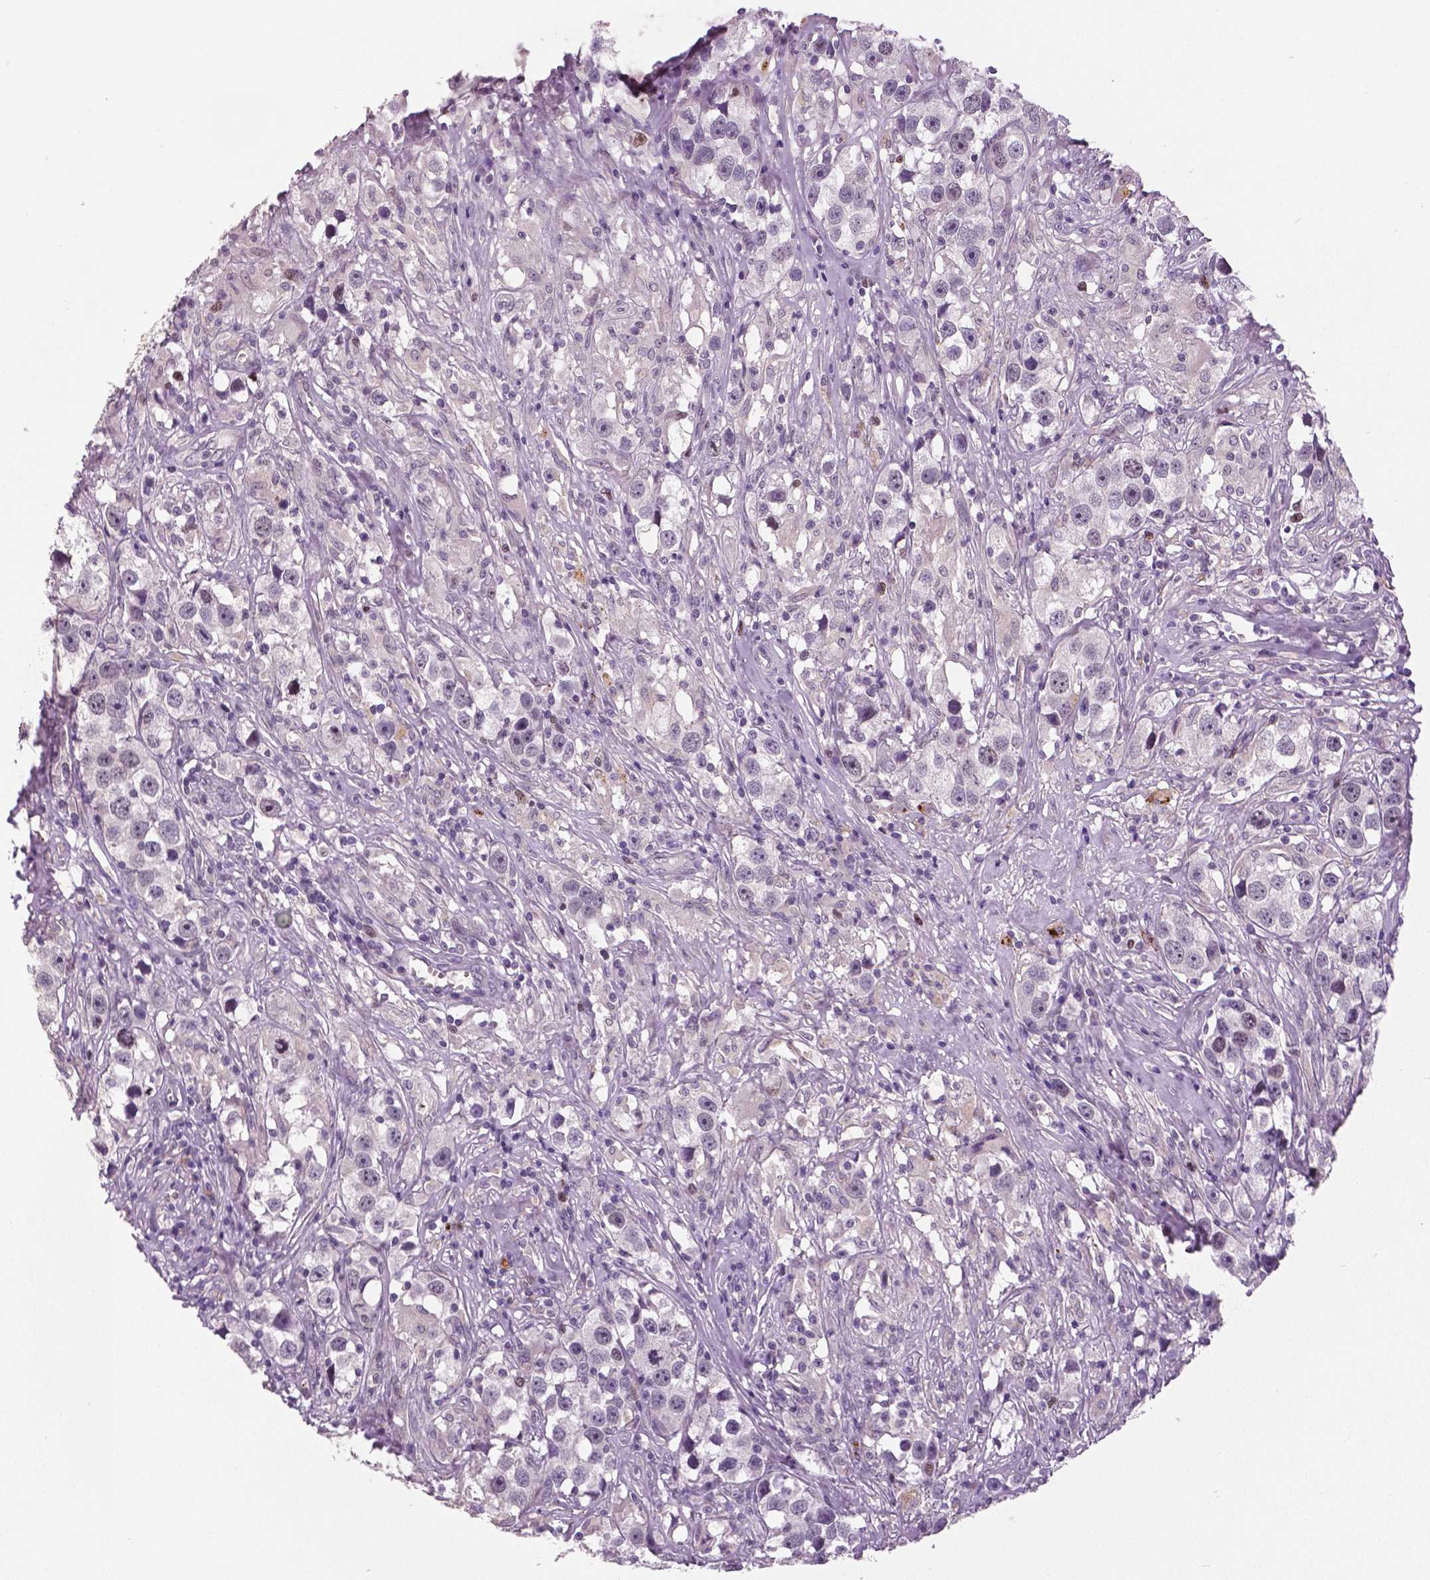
{"staining": {"intensity": "moderate", "quantity": "<25%", "location": "nuclear"}, "tissue": "testis cancer", "cell_type": "Tumor cells", "image_type": "cancer", "snomed": [{"axis": "morphology", "description": "Seminoma, NOS"}, {"axis": "topography", "description": "Testis"}], "caption": "A brown stain highlights moderate nuclear positivity of a protein in testis seminoma tumor cells.", "gene": "MKI67", "patient": {"sex": "male", "age": 49}}